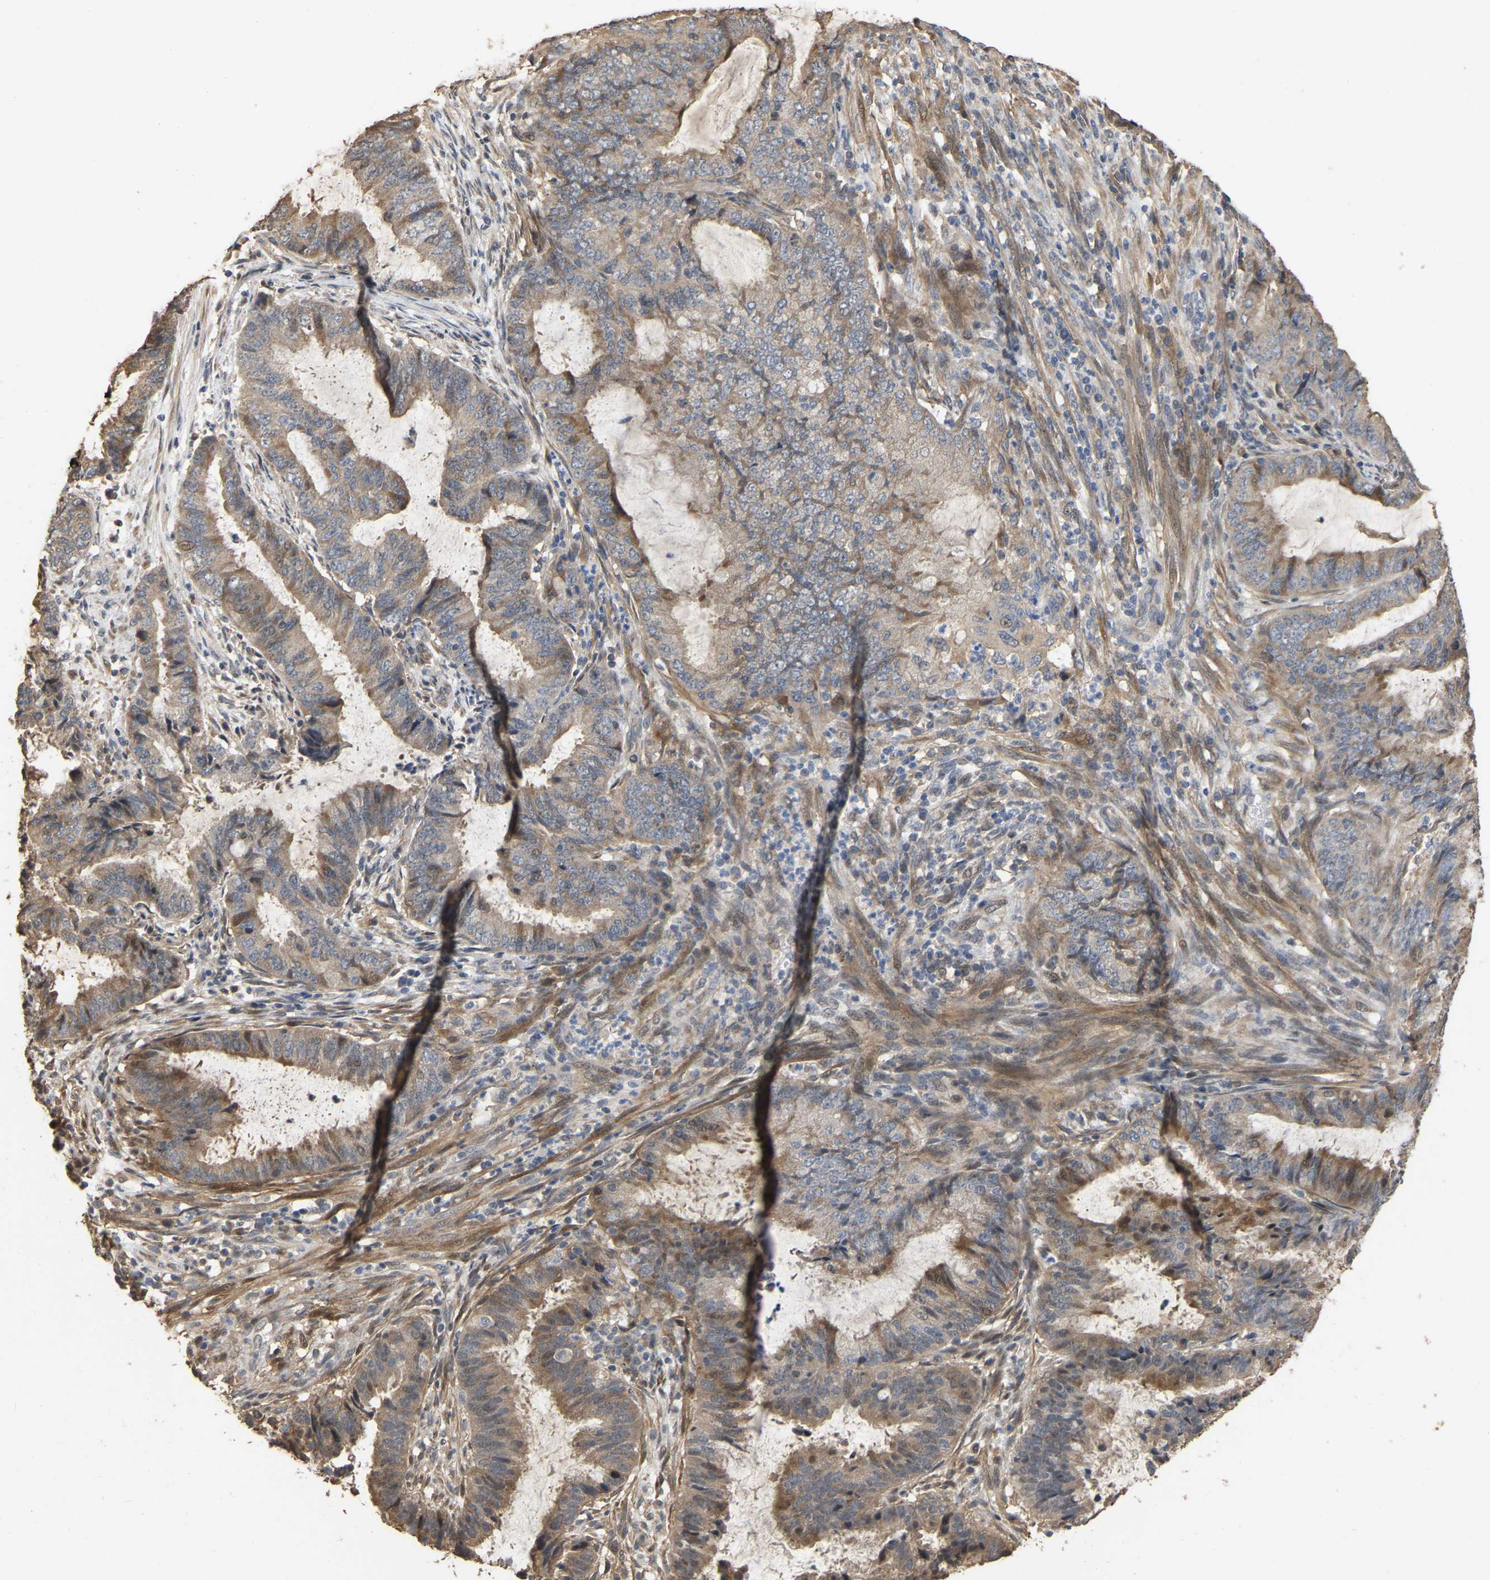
{"staining": {"intensity": "moderate", "quantity": ">75%", "location": "cytoplasmic/membranous,nuclear"}, "tissue": "endometrial cancer", "cell_type": "Tumor cells", "image_type": "cancer", "snomed": [{"axis": "morphology", "description": "Adenocarcinoma, NOS"}, {"axis": "topography", "description": "Endometrium"}], "caption": "Moderate cytoplasmic/membranous and nuclear protein expression is present in approximately >75% of tumor cells in endometrial cancer. The staining is performed using DAB brown chromogen to label protein expression. The nuclei are counter-stained blue using hematoxylin.", "gene": "NCS1", "patient": {"sex": "female", "age": 51}}